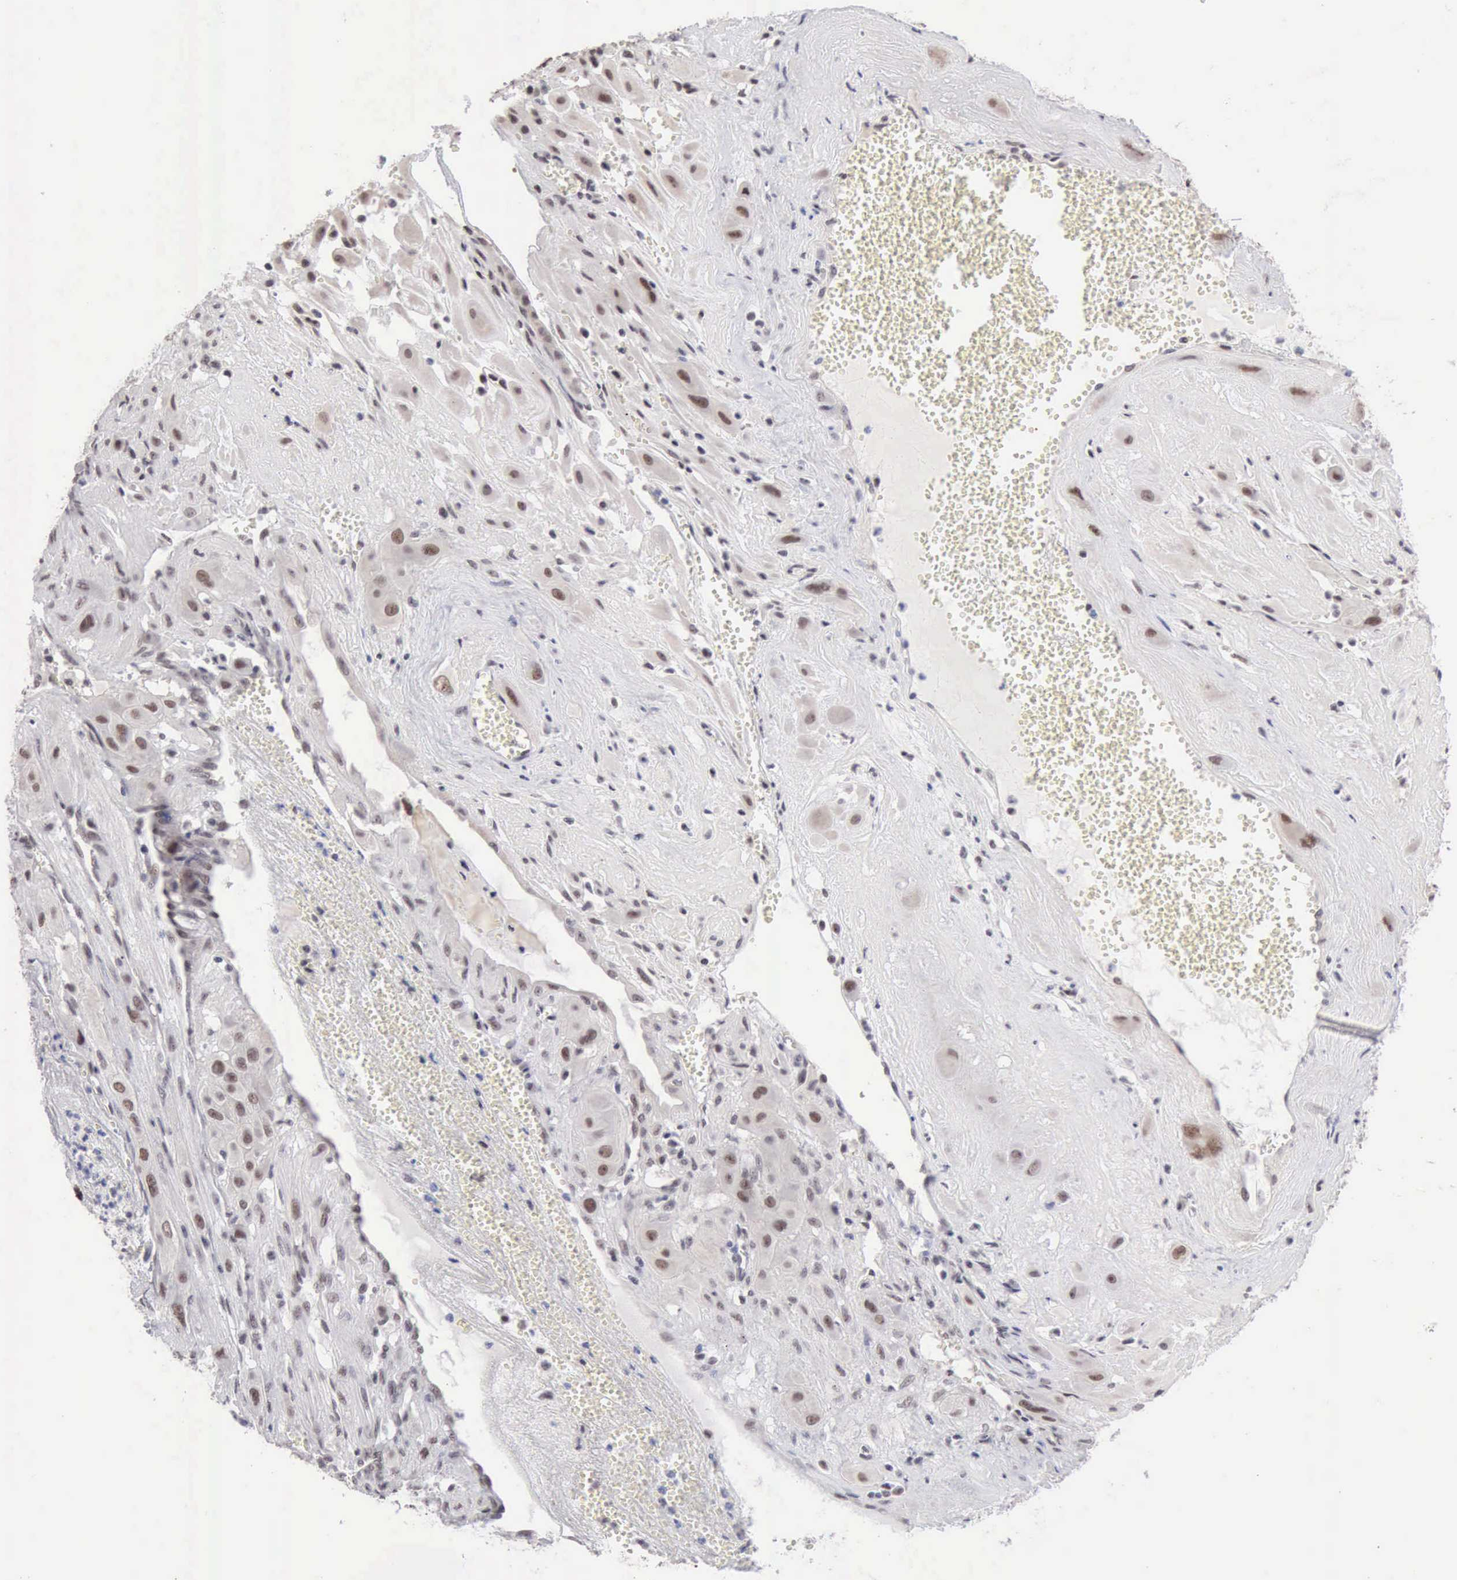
{"staining": {"intensity": "weak", "quantity": ">75%", "location": "nuclear"}, "tissue": "cervical cancer", "cell_type": "Tumor cells", "image_type": "cancer", "snomed": [{"axis": "morphology", "description": "Squamous cell carcinoma, NOS"}, {"axis": "topography", "description": "Cervix"}], "caption": "Immunohistochemistry (IHC) of human squamous cell carcinoma (cervical) displays low levels of weak nuclear staining in about >75% of tumor cells.", "gene": "TAF1", "patient": {"sex": "female", "age": 34}}